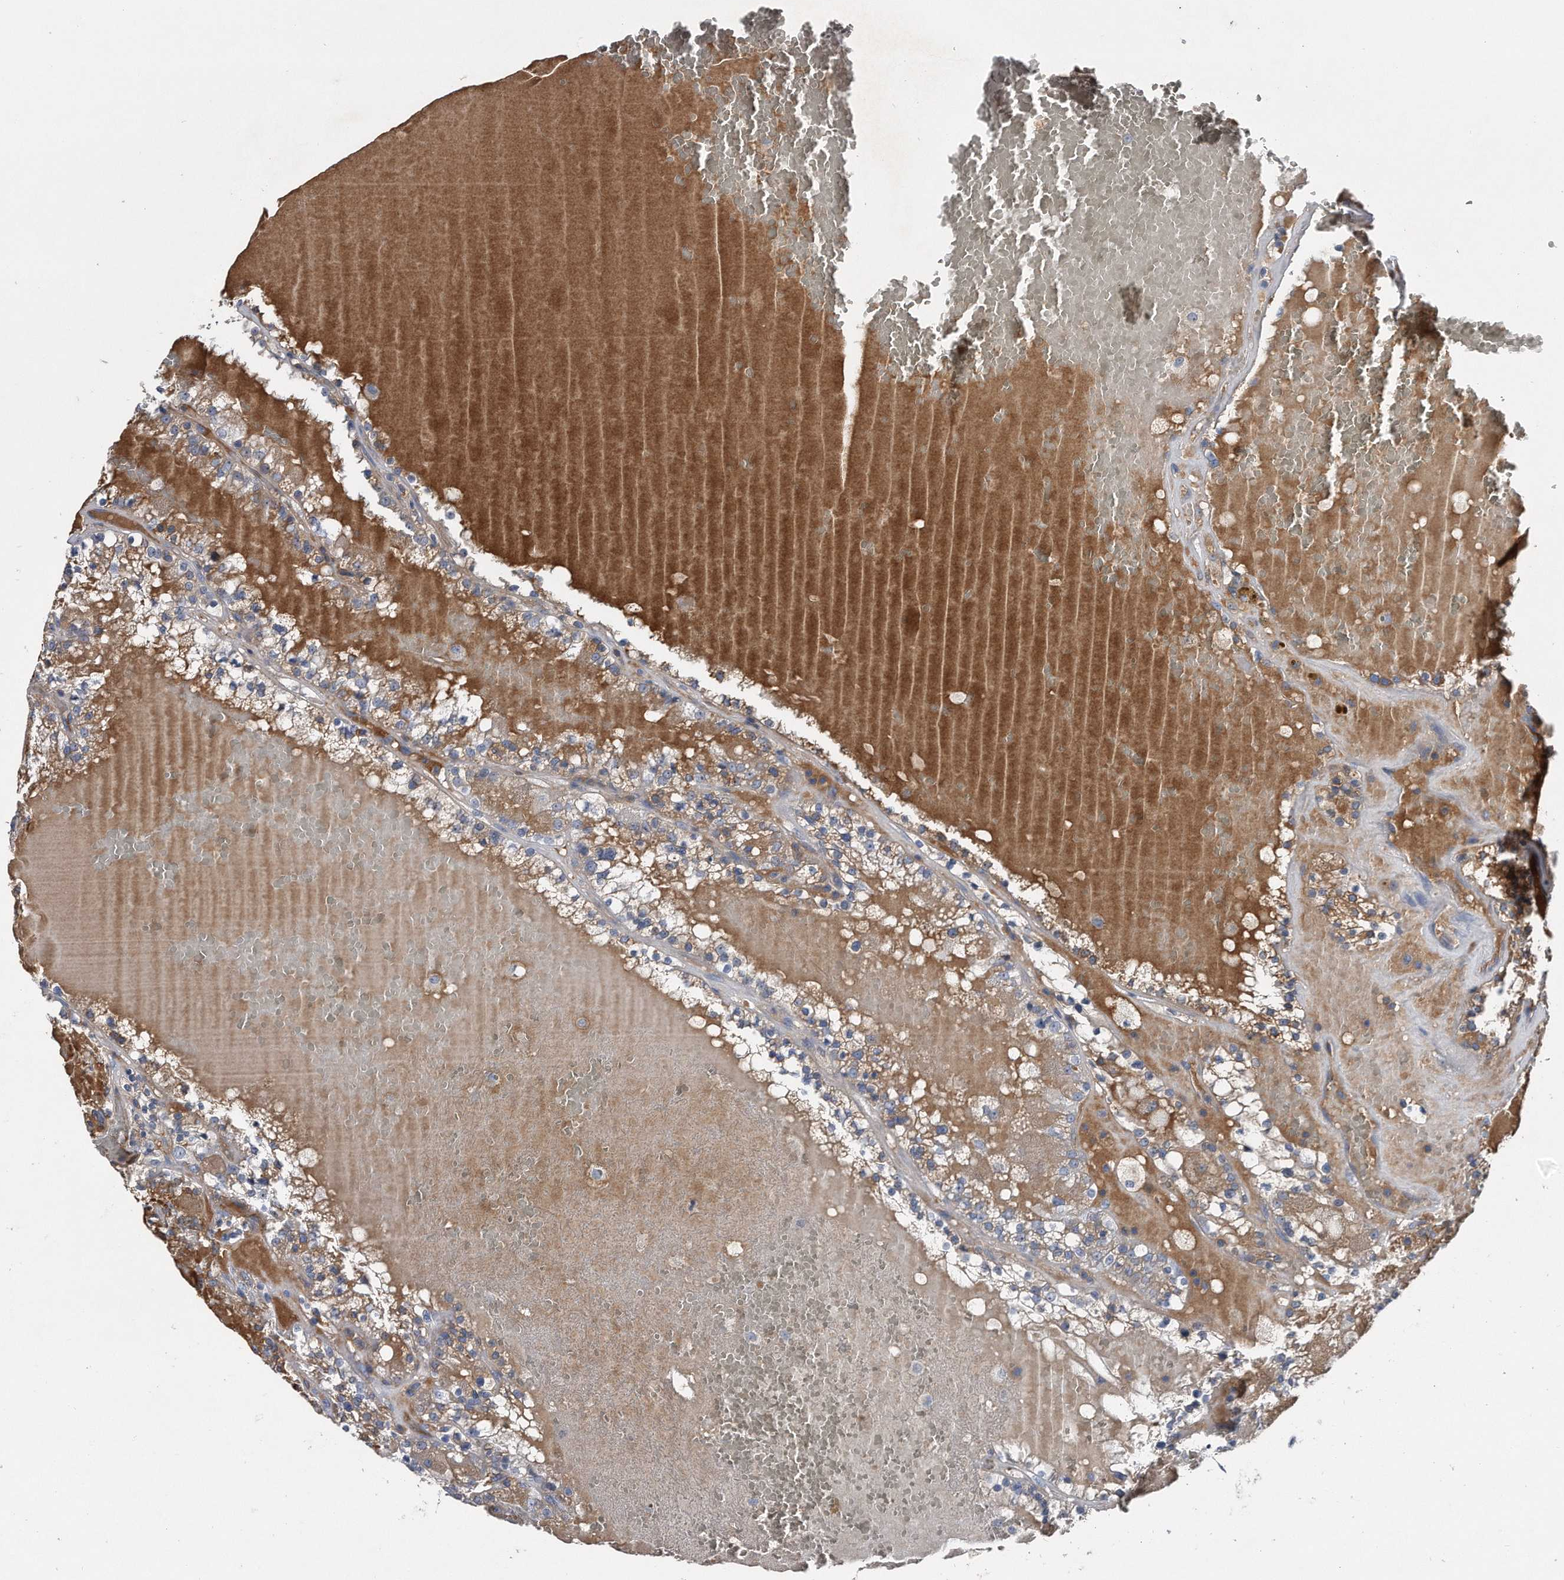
{"staining": {"intensity": "negative", "quantity": "none", "location": "none"}, "tissue": "renal cancer", "cell_type": "Tumor cells", "image_type": "cancer", "snomed": [{"axis": "morphology", "description": "Adenocarcinoma, NOS"}, {"axis": "topography", "description": "Kidney"}], "caption": "Immunohistochemistry (IHC) image of adenocarcinoma (renal) stained for a protein (brown), which displays no expression in tumor cells. Nuclei are stained in blue.", "gene": "KCND3", "patient": {"sex": "female", "age": 56}}